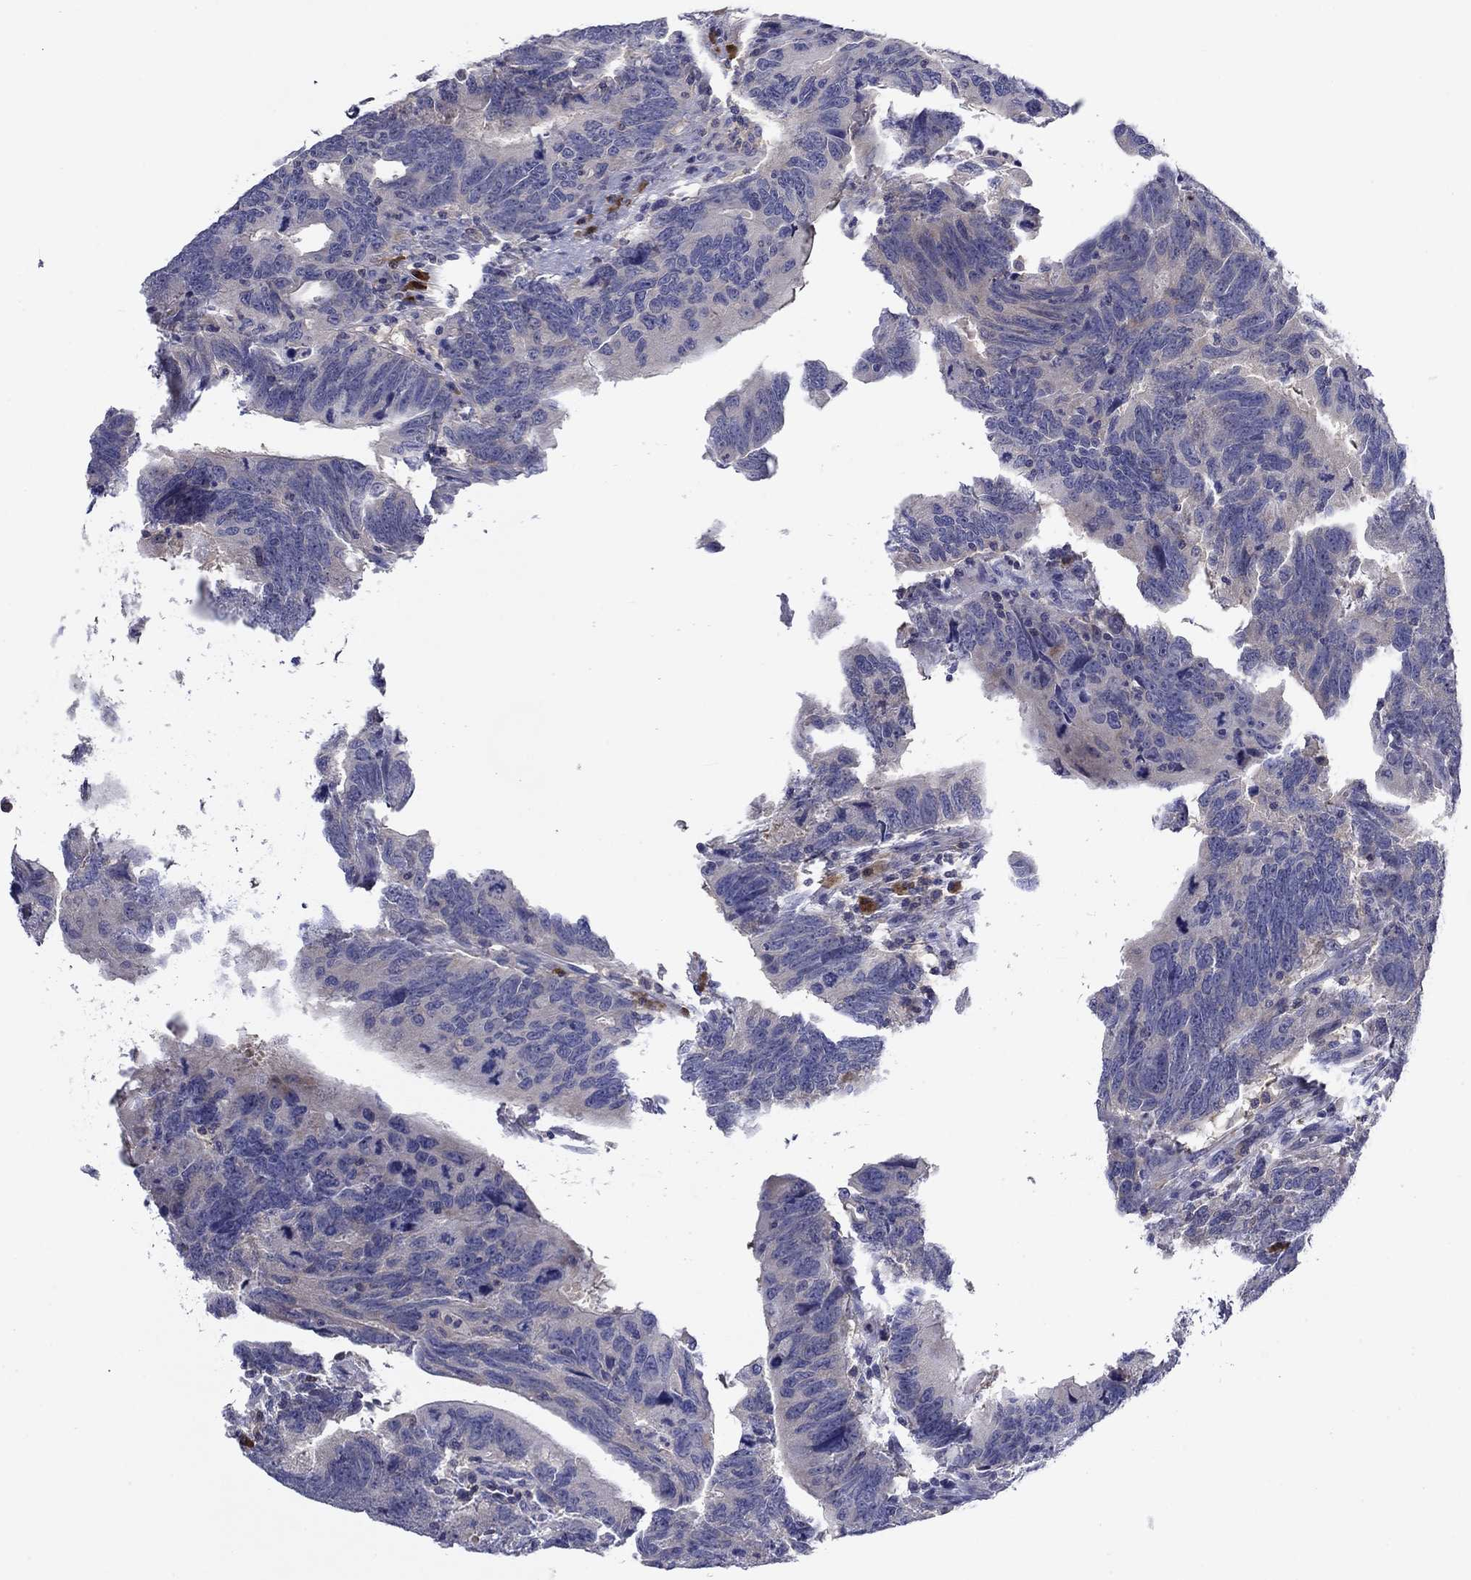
{"staining": {"intensity": "negative", "quantity": "none", "location": "none"}, "tissue": "colorectal cancer", "cell_type": "Tumor cells", "image_type": "cancer", "snomed": [{"axis": "morphology", "description": "Adenocarcinoma, NOS"}, {"axis": "topography", "description": "Colon"}], "caption": "This is an immunohistochemistry photomicrograph of human colorectal cancer (adenocarcinoma). There is no positivity in tumor cells.", "gene": "POU2F2", "patient": {"sex": "female", "age": 77}}